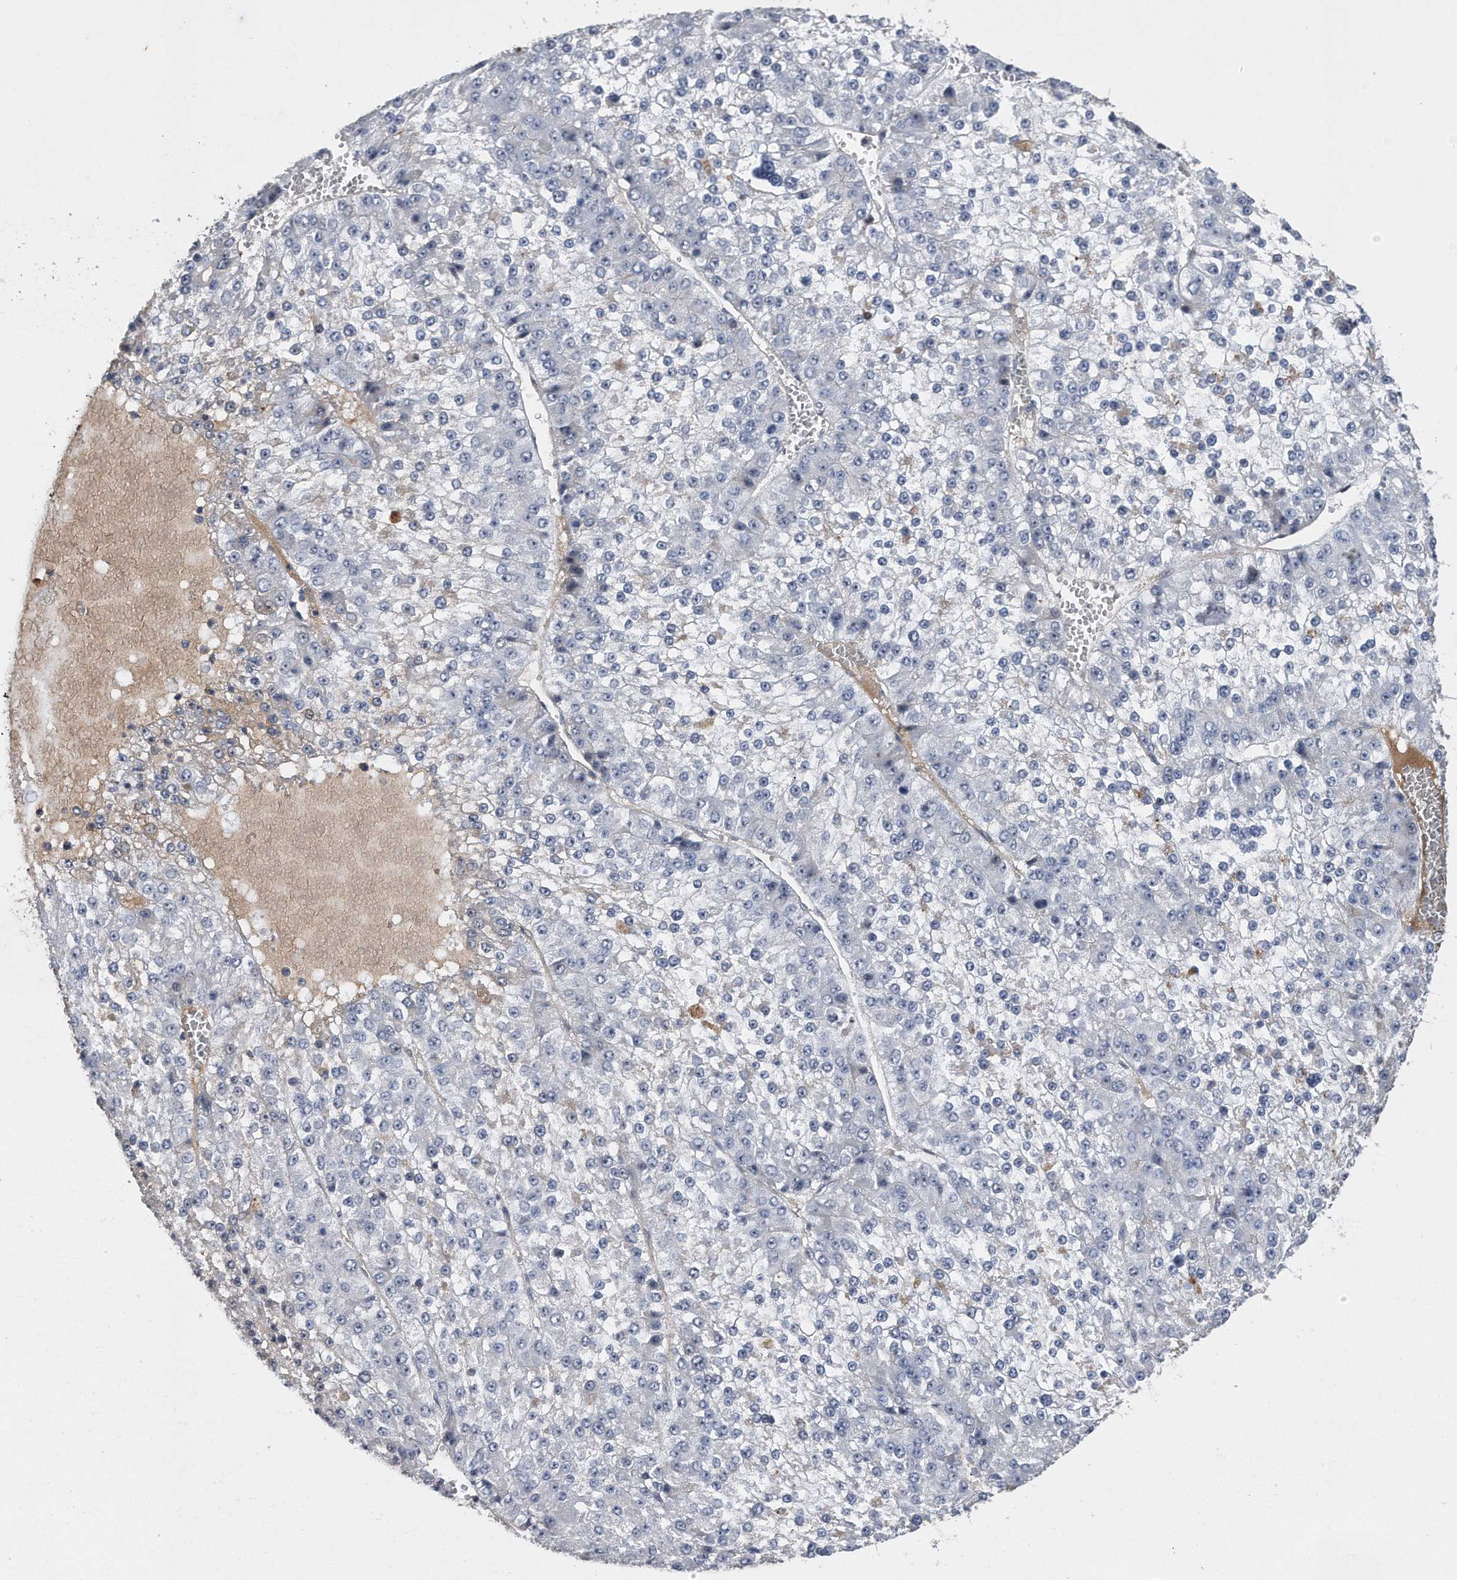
{"staining": {"intensity": "negative", "quantity": "none", "location": "none"}, "tissue": "liver cancer", "cell_type": "Tumor cells", "image_type": "cancer", "snomed": [{"axis": "morphology", "description": "Carcinoma, Hepatocellular, NOS"}, {"axis": "topography", "description": "Liver"}], "caption": "Tumor cells show no significant positivity in liver hepatocellular carcinoma.", "gene": "KCND3", "patient": {"sex": "female", "age": 73}}